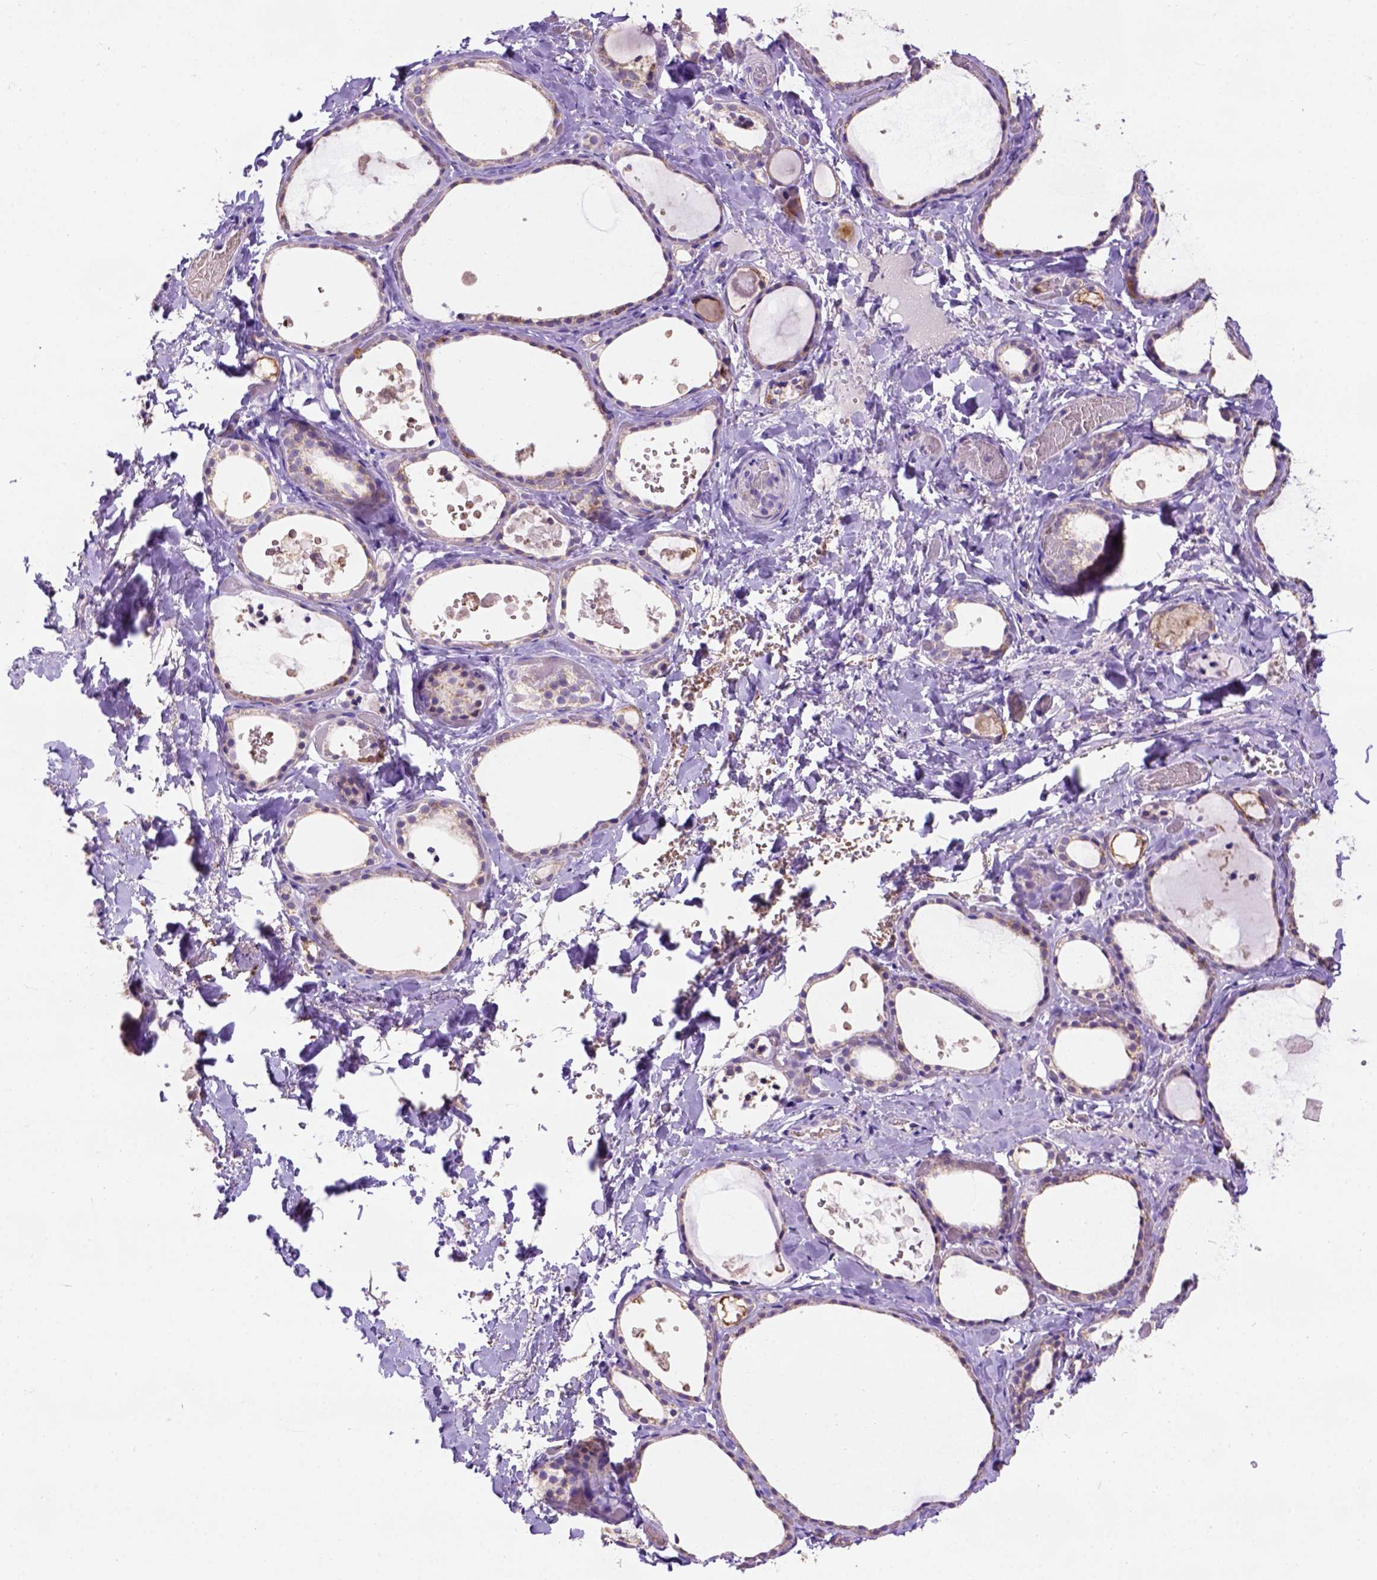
{"staining": {"intensity": "moderate", "quantity": "<25%", "location": "cytoplasmic/membranous"}, "tissue": "thyroid gland", "cell_type": "Glandular cells", "image_type": "normal", "snomed": [{"axis": "morphology", "description": "Normal tissue, NOS"}, {"axis": "topography", "description": "Thyroid gland"}], "caption": "About <25% of glandular cells in unremarkable human thyroid gland display moderate cytoplasmic/membranous protein staining as visualized by brown immunohistochemical staining.", "gene": "L2HGDH", "patient": {"sex": "female", "age": 56}}